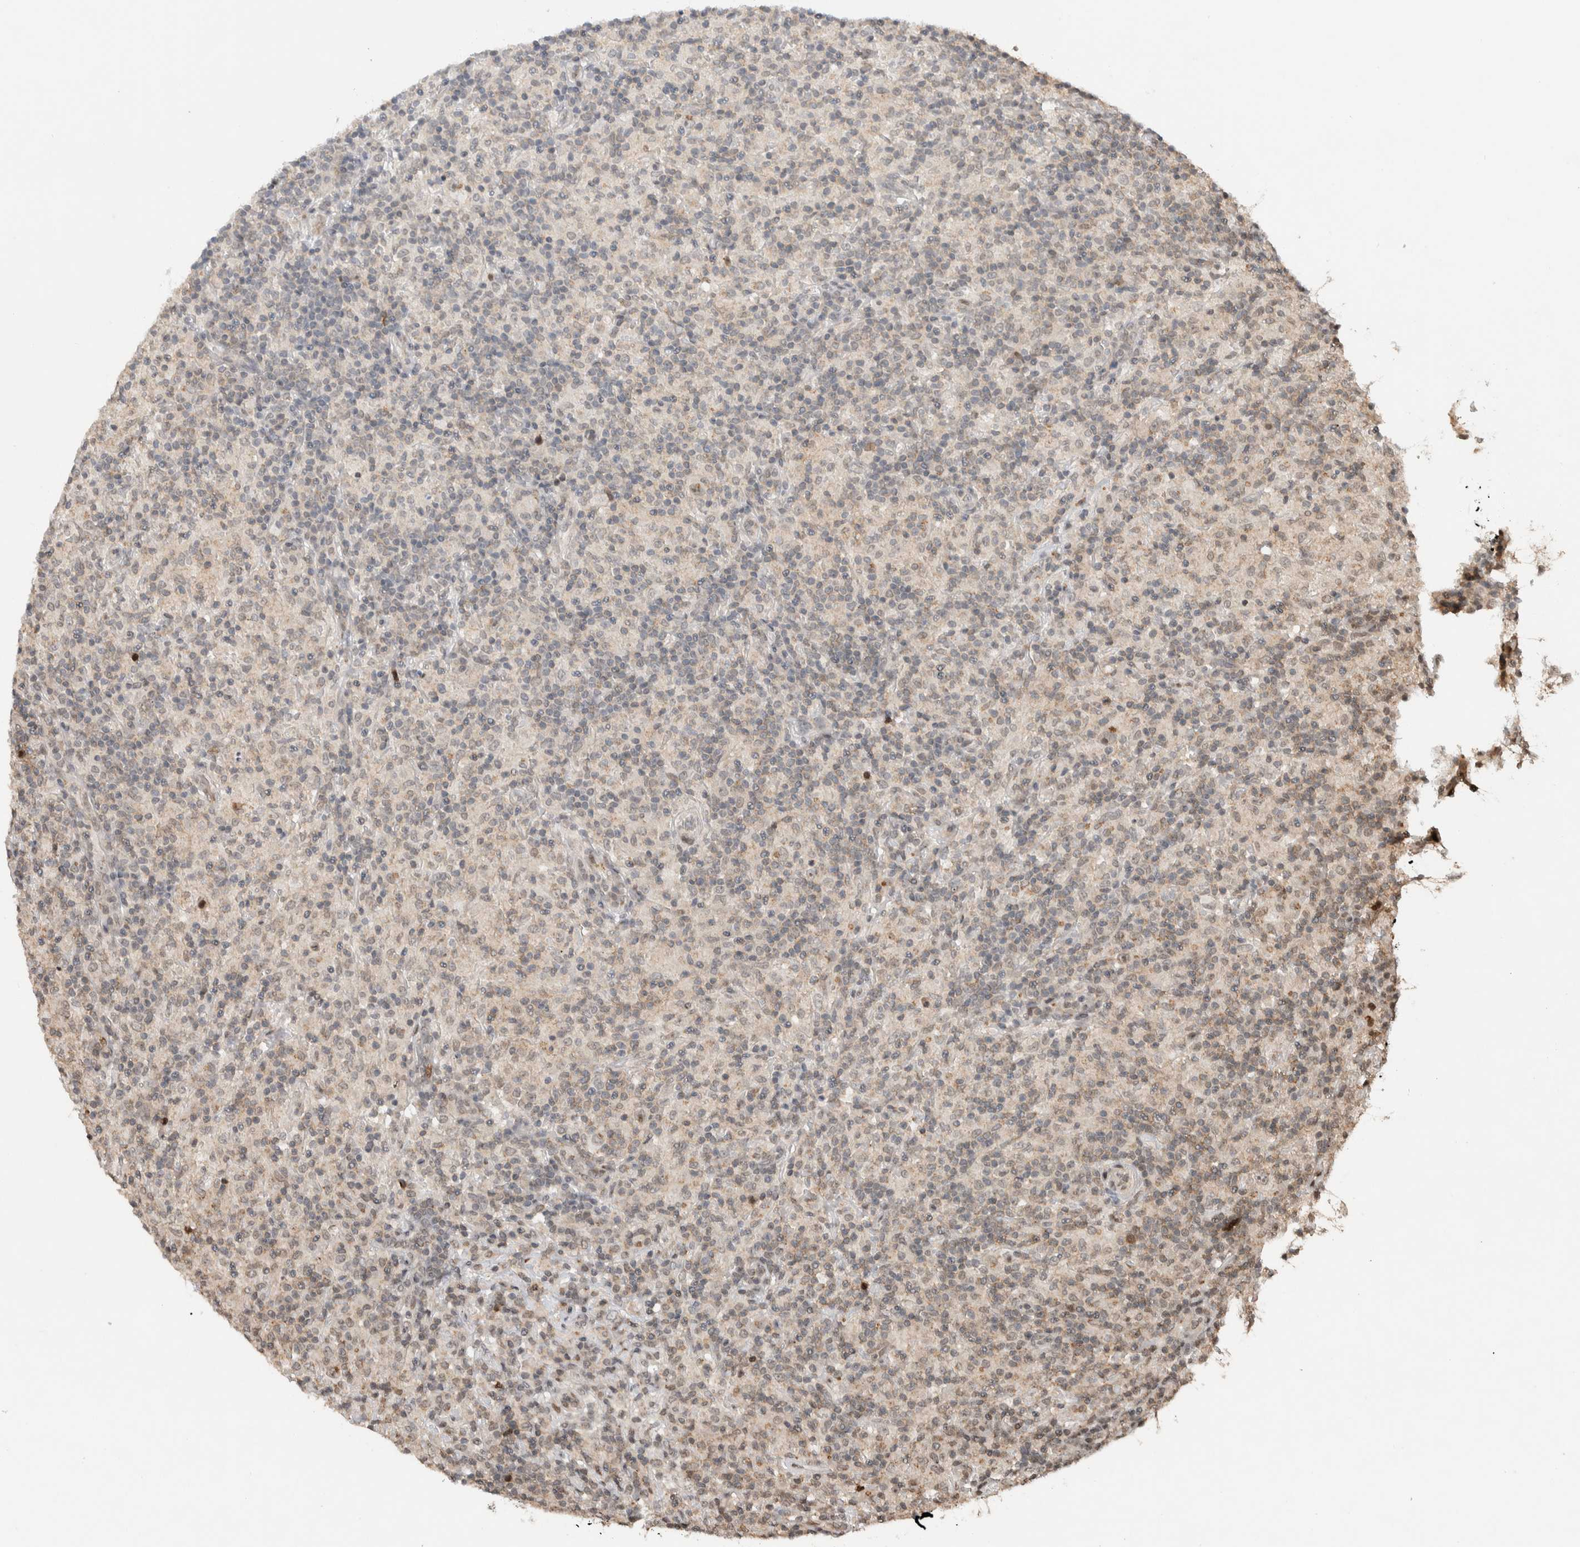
{"staining": {"intensity": "negative", "quantity": "none", "location": "none"}, "tissue": "lymphoma", "cell_type": "Tumor cells", "image_type": "cancer", "snomed": [{"axis": "morphology", "description": "Hodgkin's disease, NOS"}, {"axis": "topography", "description": "Lymph node"}], "caption": "Immunohistochemistry (IHC) photomicrograph of human lymphoma stained for a protein (brown), which shows no positivity in tumor cells.", "gene": "ZNF521", "patient": {"sex": "male", "age": 70}}